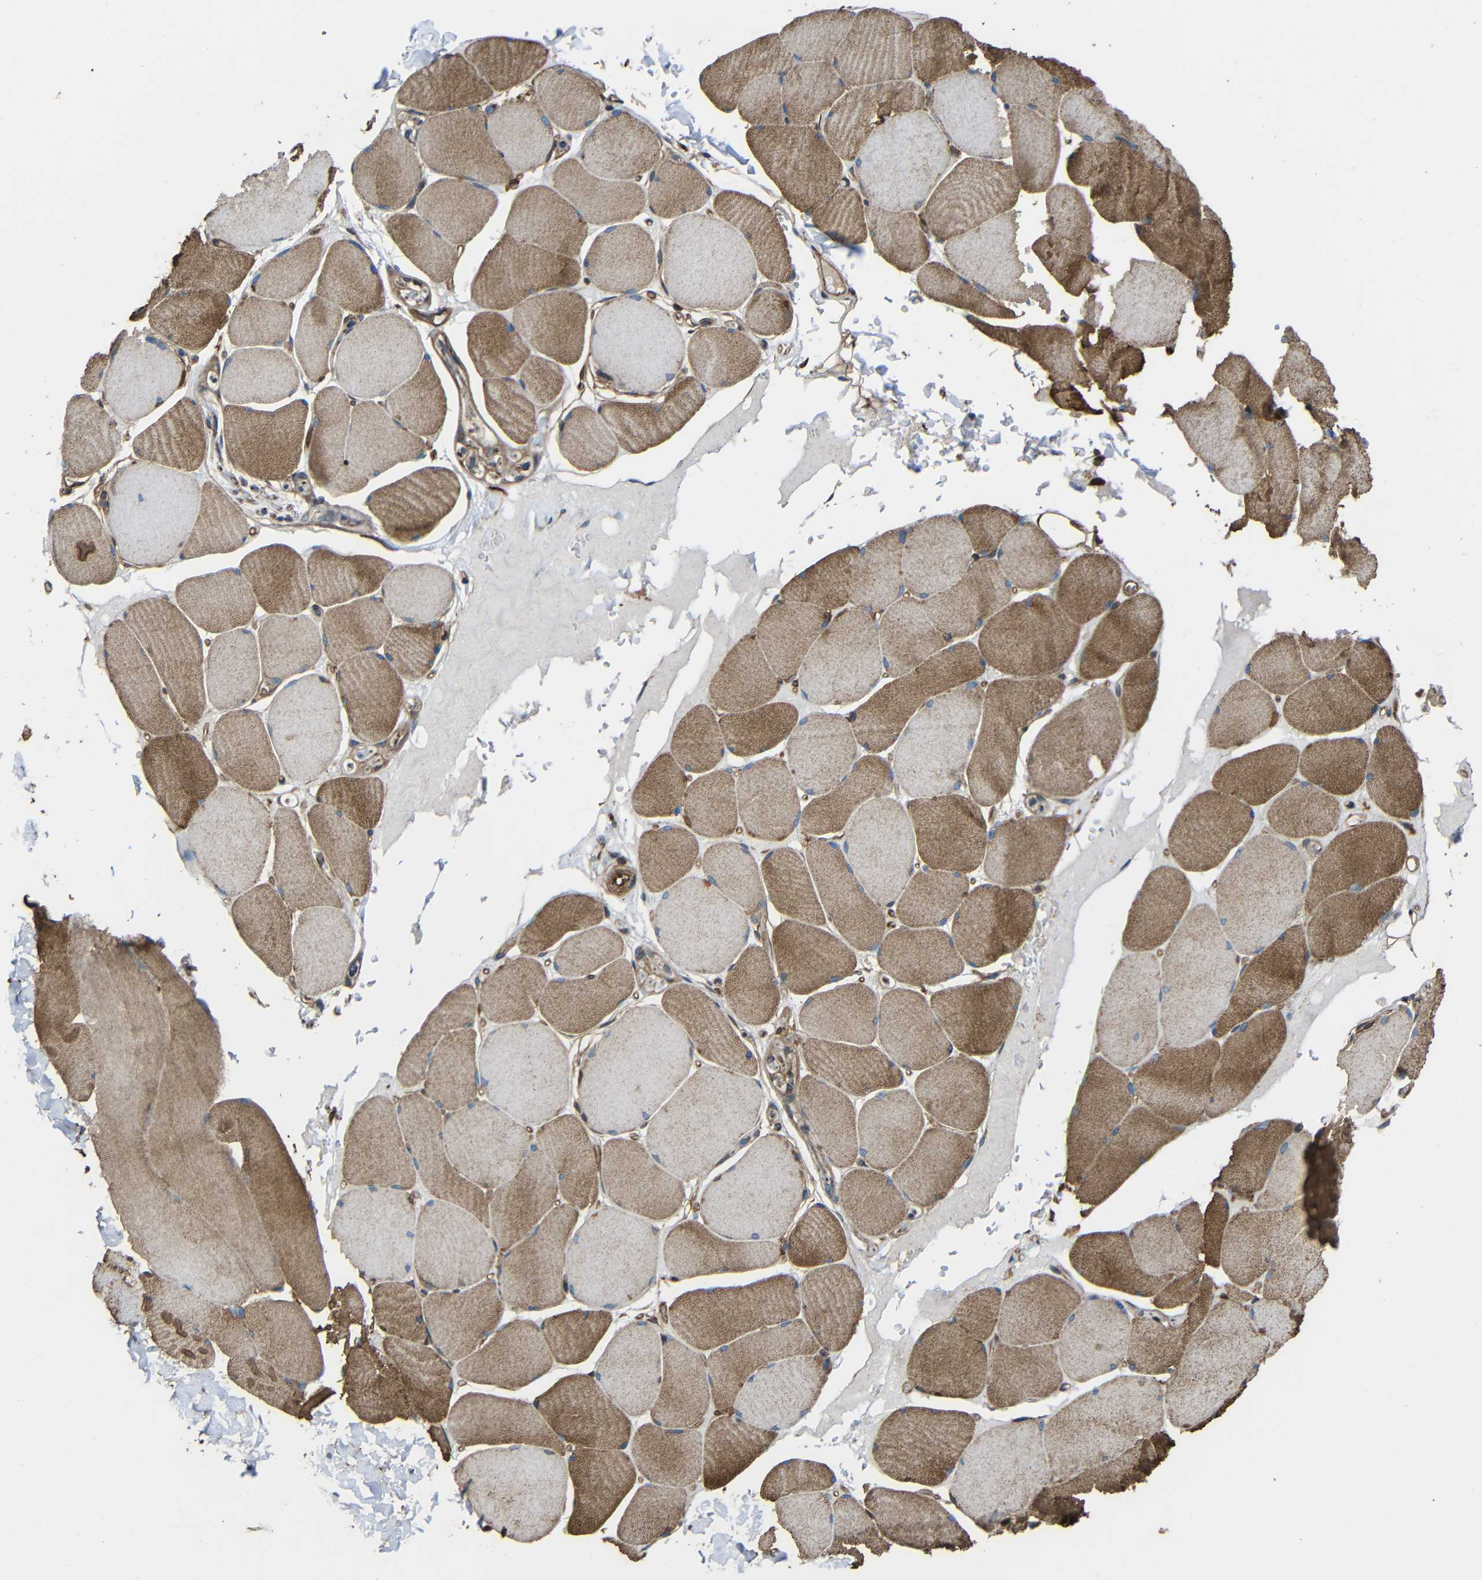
{"staining": {"intensity": "moderate", "quantity": ">75%", "location": "cytoplasmic/membranous"}, "tissue": "skeletal muscle", "cell_type": "Myocytes", "image_type": "normal", "snomed": [{"axis": "morphology", "description": "Normal tissue, NOS"}, {"axis": "topography", "description": "Skin"}, {"axis": "topography", "description": "Skeletal muscle"}], "caption": "Immunohistochemical staining of normal skeletal muscle displays >75% levels of moderate cytoplasmic/membranous protein staining in about >75% of myocytes. (IHC, brightfield microscopy, high magnification).", "gene": "TREM2", "patient": {"sex": "male", "age": 83}}